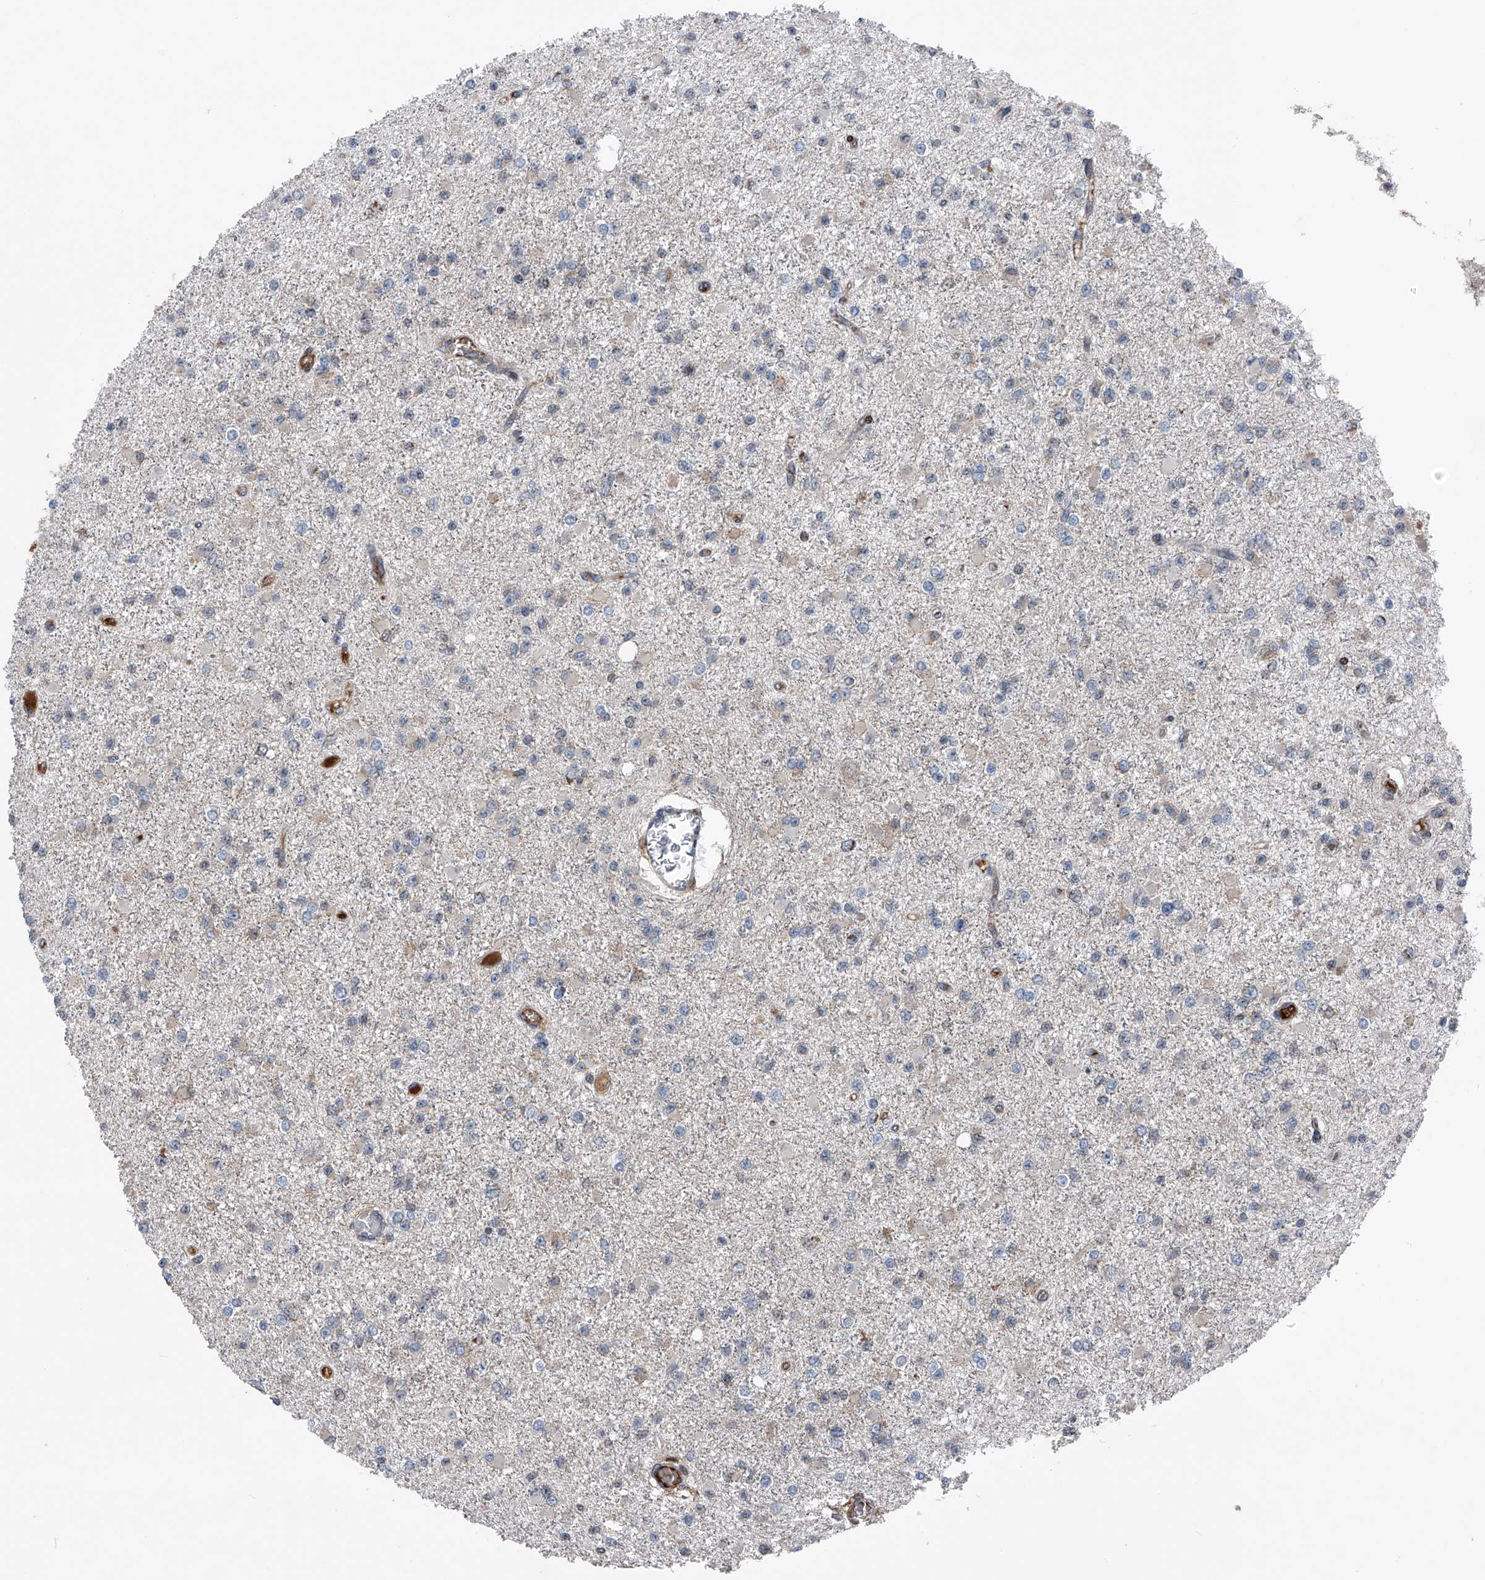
{"staining": {"intensity": "negative", "quantity": "none", "location": "none"}, "tissue": "glioma", "cell_type": "Tumor cells", "image_type": "cancer", "snomed": [{"axis": "morphology", "description": "Glioma, malignant, Low grade"}, {"axis": "topography", "description": "Brain"}], "caption": "Image shows no significant protein positivity in tumor cells of glioma. (Brightfield microscopy of DAB (3,3'-diaminobenzidine) immunohistochemistry (IHC) at high magnification).", "gene": "DST", "patient": {"sex": "female", "age": 22}}